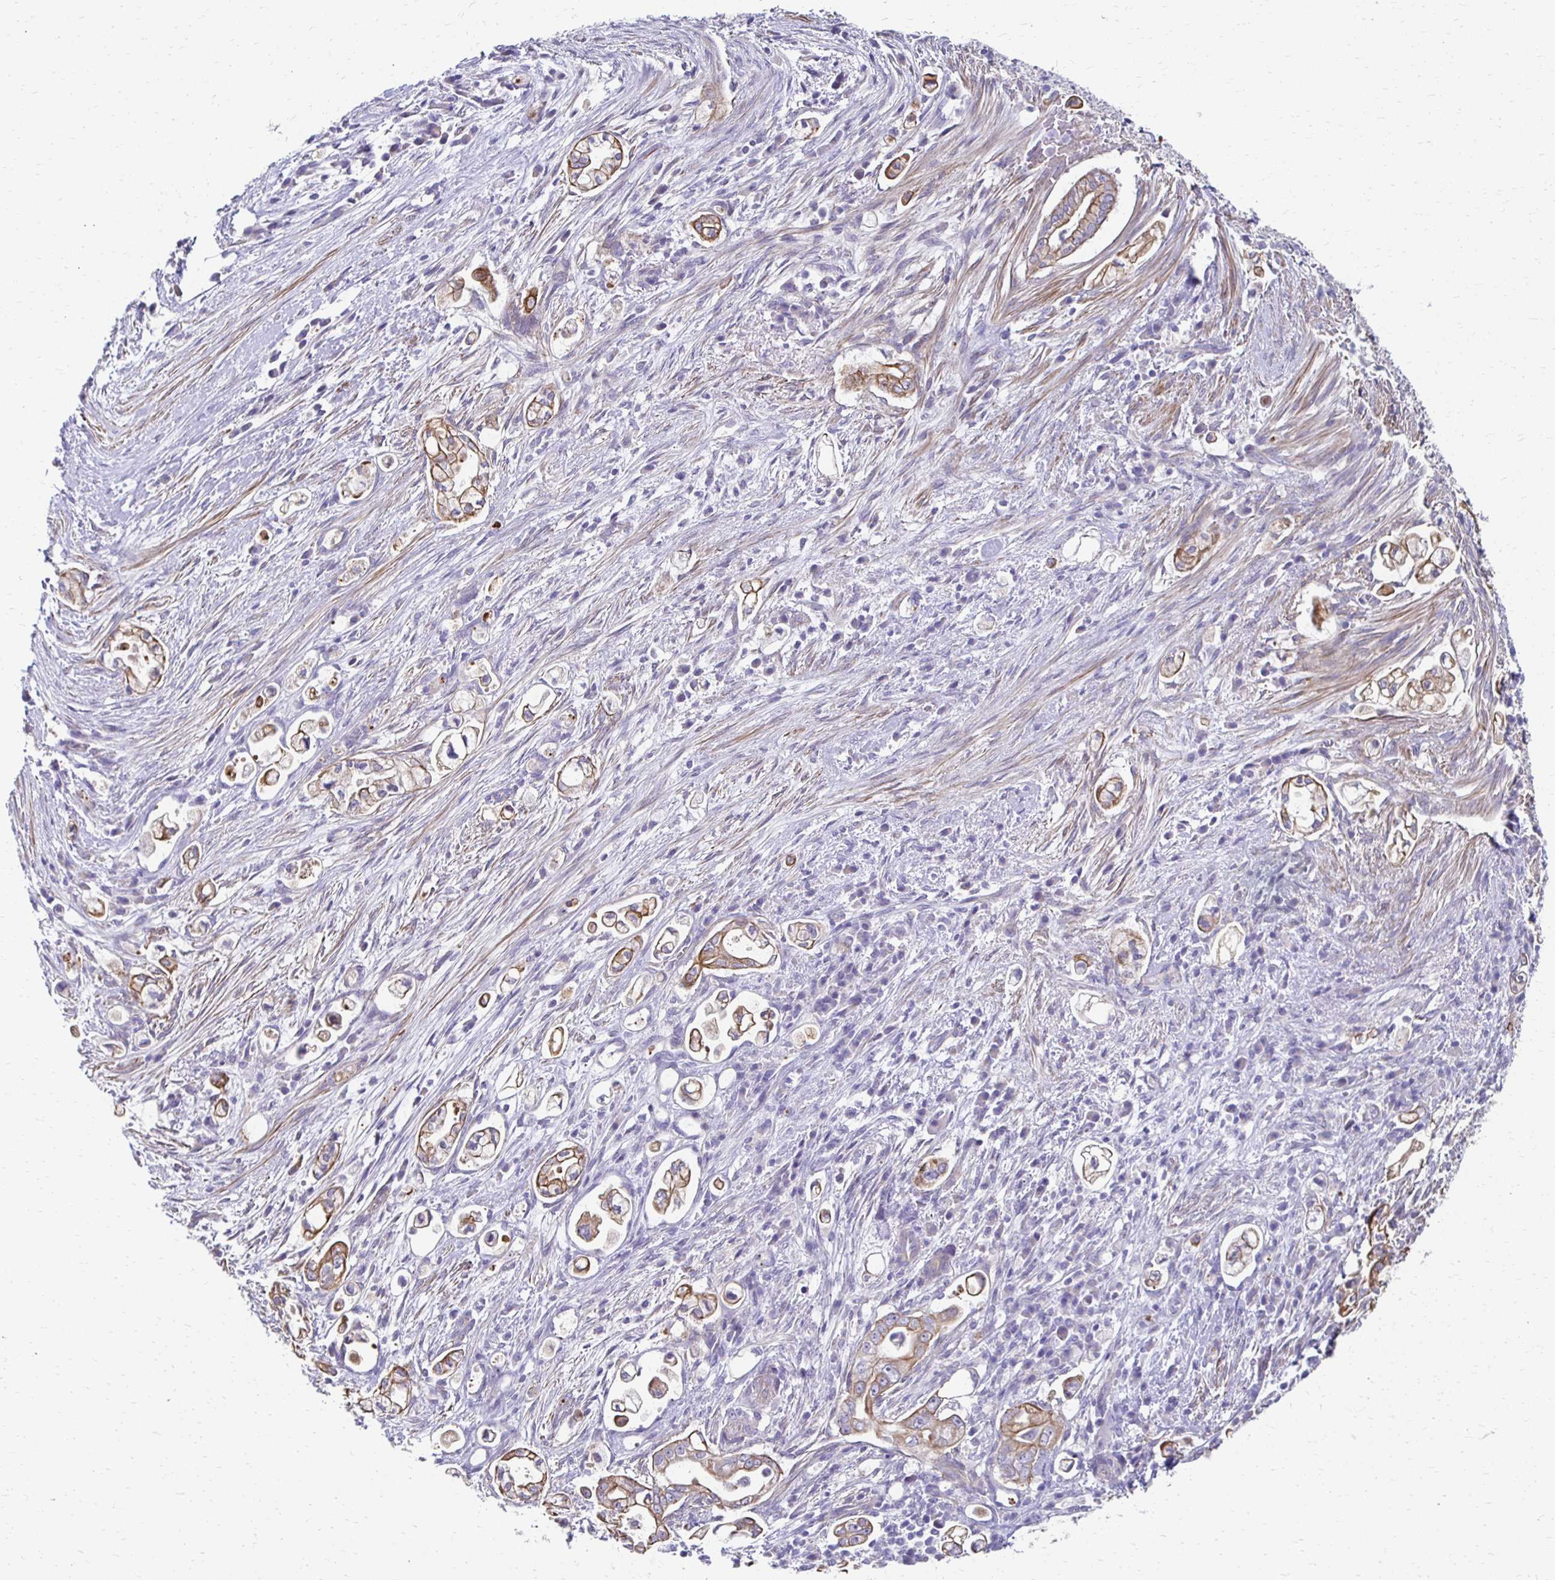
{"staining": {"intensity": "moderate", "quantity": ">75%", "location": "cytoplasmic/membranous"}, "tissue": "pancreatic cancer", "cell_type": "Tumor cells", "image_type": "cancer", "snomed": [{"axis": "morphology", "description": "Adenocarcinoma, NOS"}, {"axis": "topography", "description": "Pancreas"}], "caption": "Protein staining exhibits moderate cytoplasmic/membranous staining in about >75% of tumor cells in adenocarcinoma (pancreatic).", "gene": "AKAP6", "patient": {"sex": "female", "age": 69}}